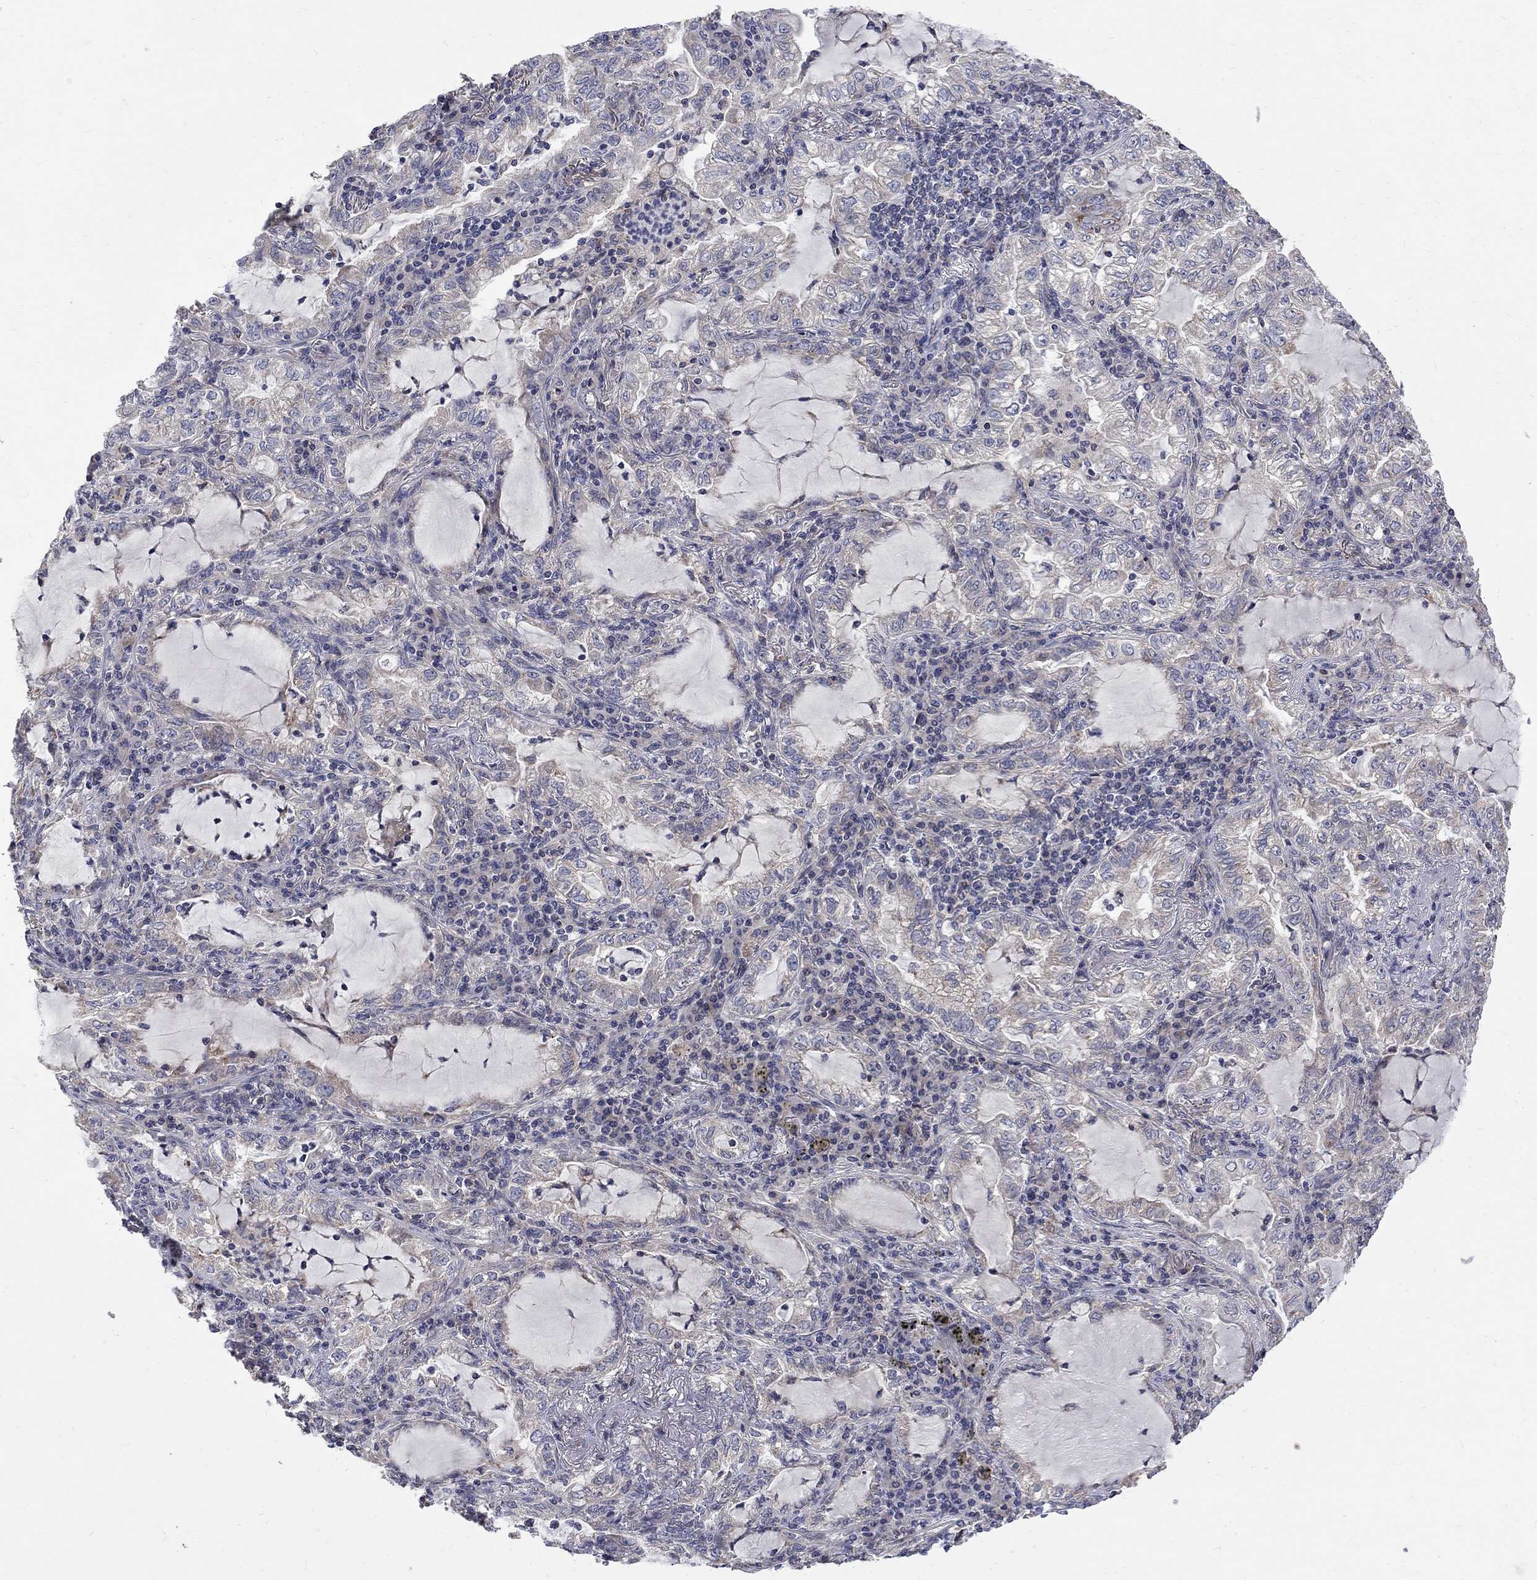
{"staining": {"intensity": "negative", "quantity": "none", "location": "none"}, "tissue": "lung cancer", "cell_type": "Tumor cells", "image_type": "cancer", "snomed": [{"axis": "morphology", "description": "Adenocarcinoma, NOS"}, {"axis": "topography", "description": "Lung"}], "caption": "This is an immunohistochemistry histopathology image of adenocarcinoma (lung). There is no positivity in tumor cells.", "gene": "SH2B1", "patient": {"sex": "female", "age": 73}}